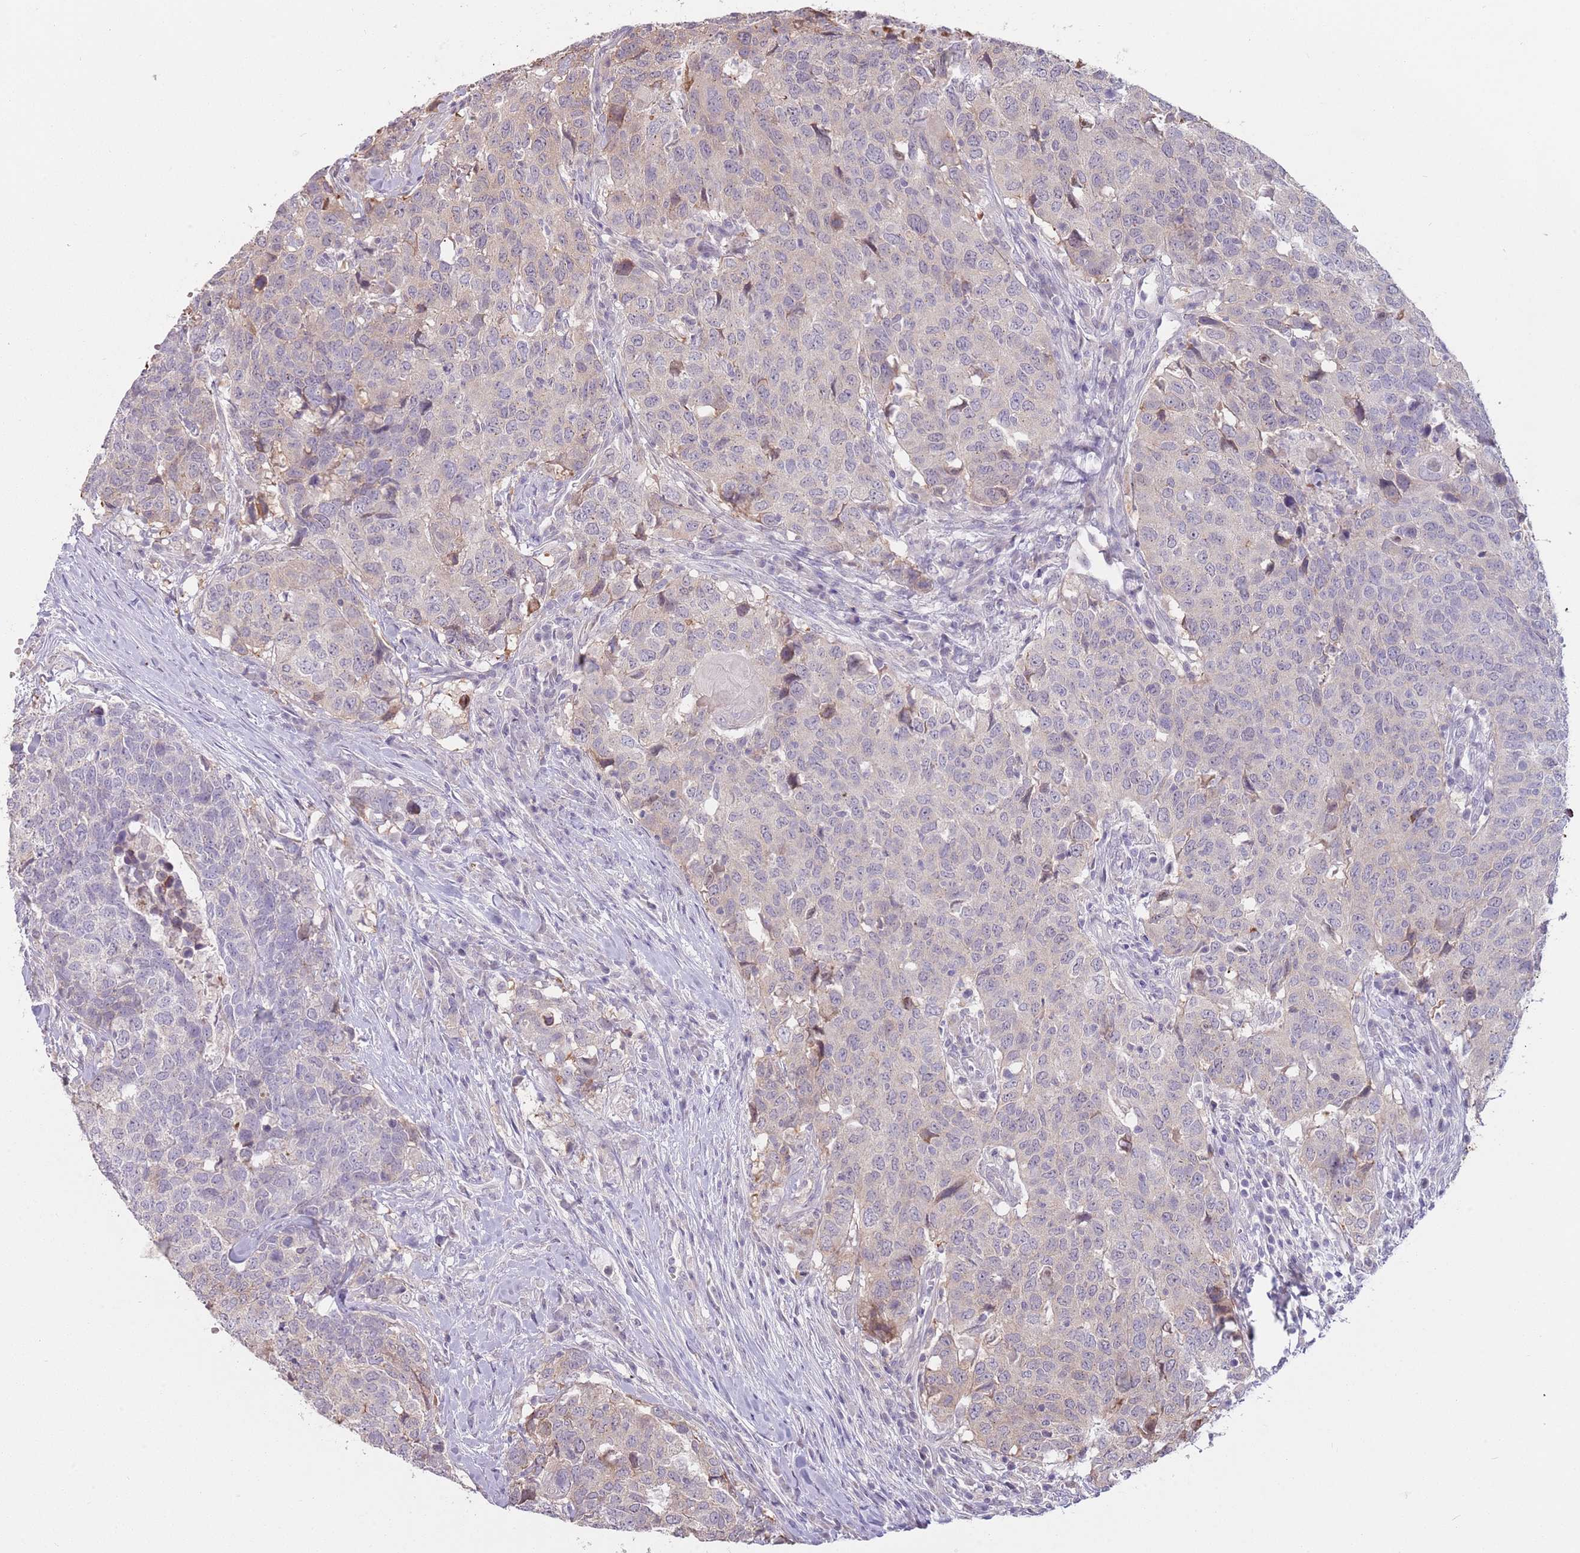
{"staining": {"intensity": "negative", "quantity": "none", "location": "none"}, "tissue": "head and neck cancer", "cell_type": "Tumor cells", "image_type": "cancer", "snomed": [{"axis": "morphology", "description": "Normal tissue, NOS"}, {"axis": "morphology", "description": "Squamous cell carcinoma, NOS"}, {"axis": "topography", "description": "Skeletal muscle"}, {"axis": "topography", "description": "Vascular tissue"}, {"axis": "topography", "description": "Peripheral nerve tissue"}, {"axis": "topography", "description": "Head-Neck"}], "caption": "A micrograph of head and neck cancer (squamous cell carcinoma) stained for a protein exhibits no brown staining in tumor cells.", "gene": "LDHD", "patient": {"sex": "male", "age": 66}}